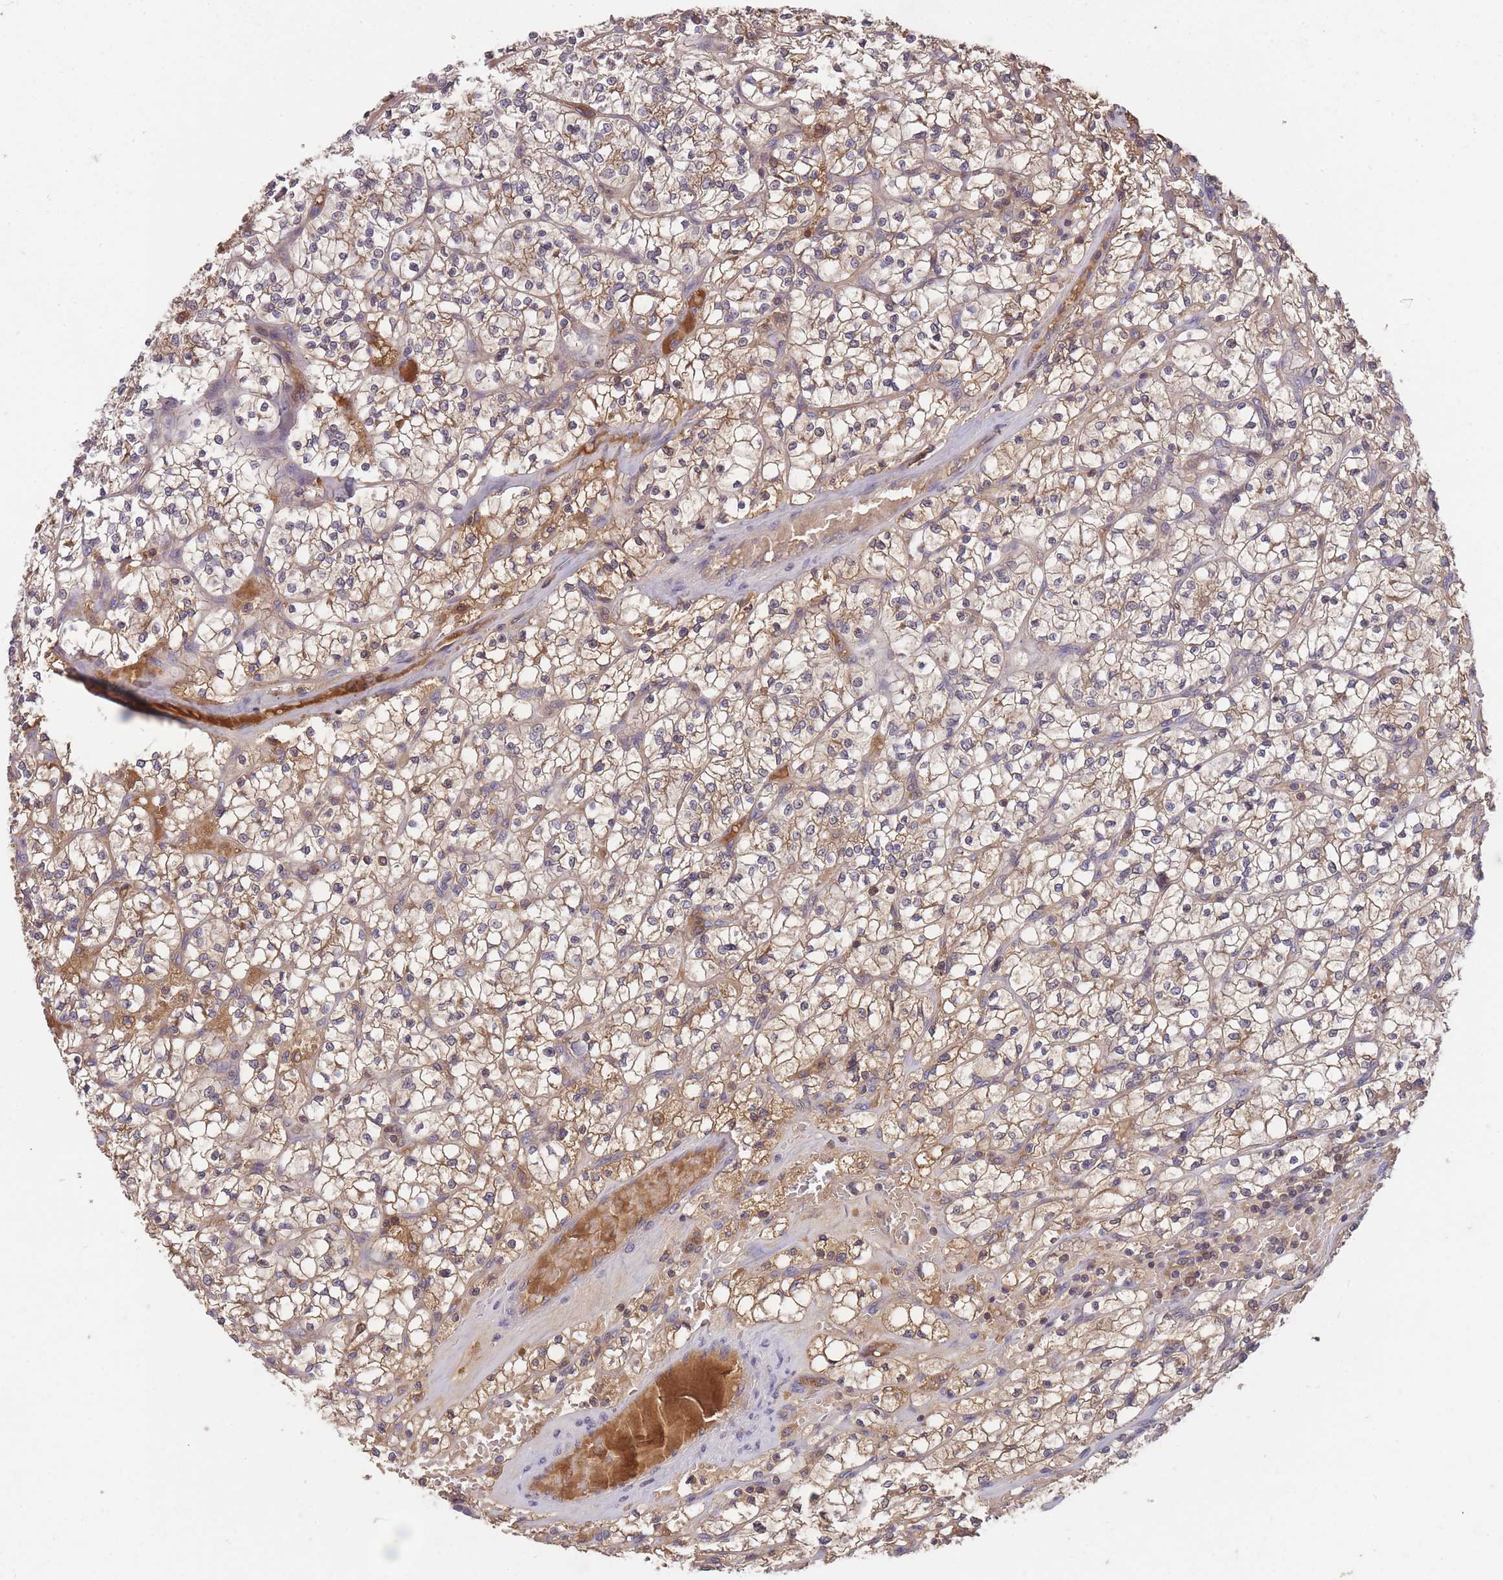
{"staining": {"intensity": "moderate", "quantity": ">75%", "location": "cytoplasmic/membranous"}, "tissue": "renal cancer", "cell_type": "Tumor cells", "image_type": "cancer", "snomed": [{"axis": "morphology", "description": "Adenocarcinoma, NOS"}, {"axis": "topography", "description": "Kidney"}], "caption": "Human renal adenocarcinoma stained with a brown dye displays moderate cytoplasmic/membranous positive positivity in approximately >75% of tumor cells.", "gene": "RALGDS", "patient": {"sex": "female", "age": 64}}